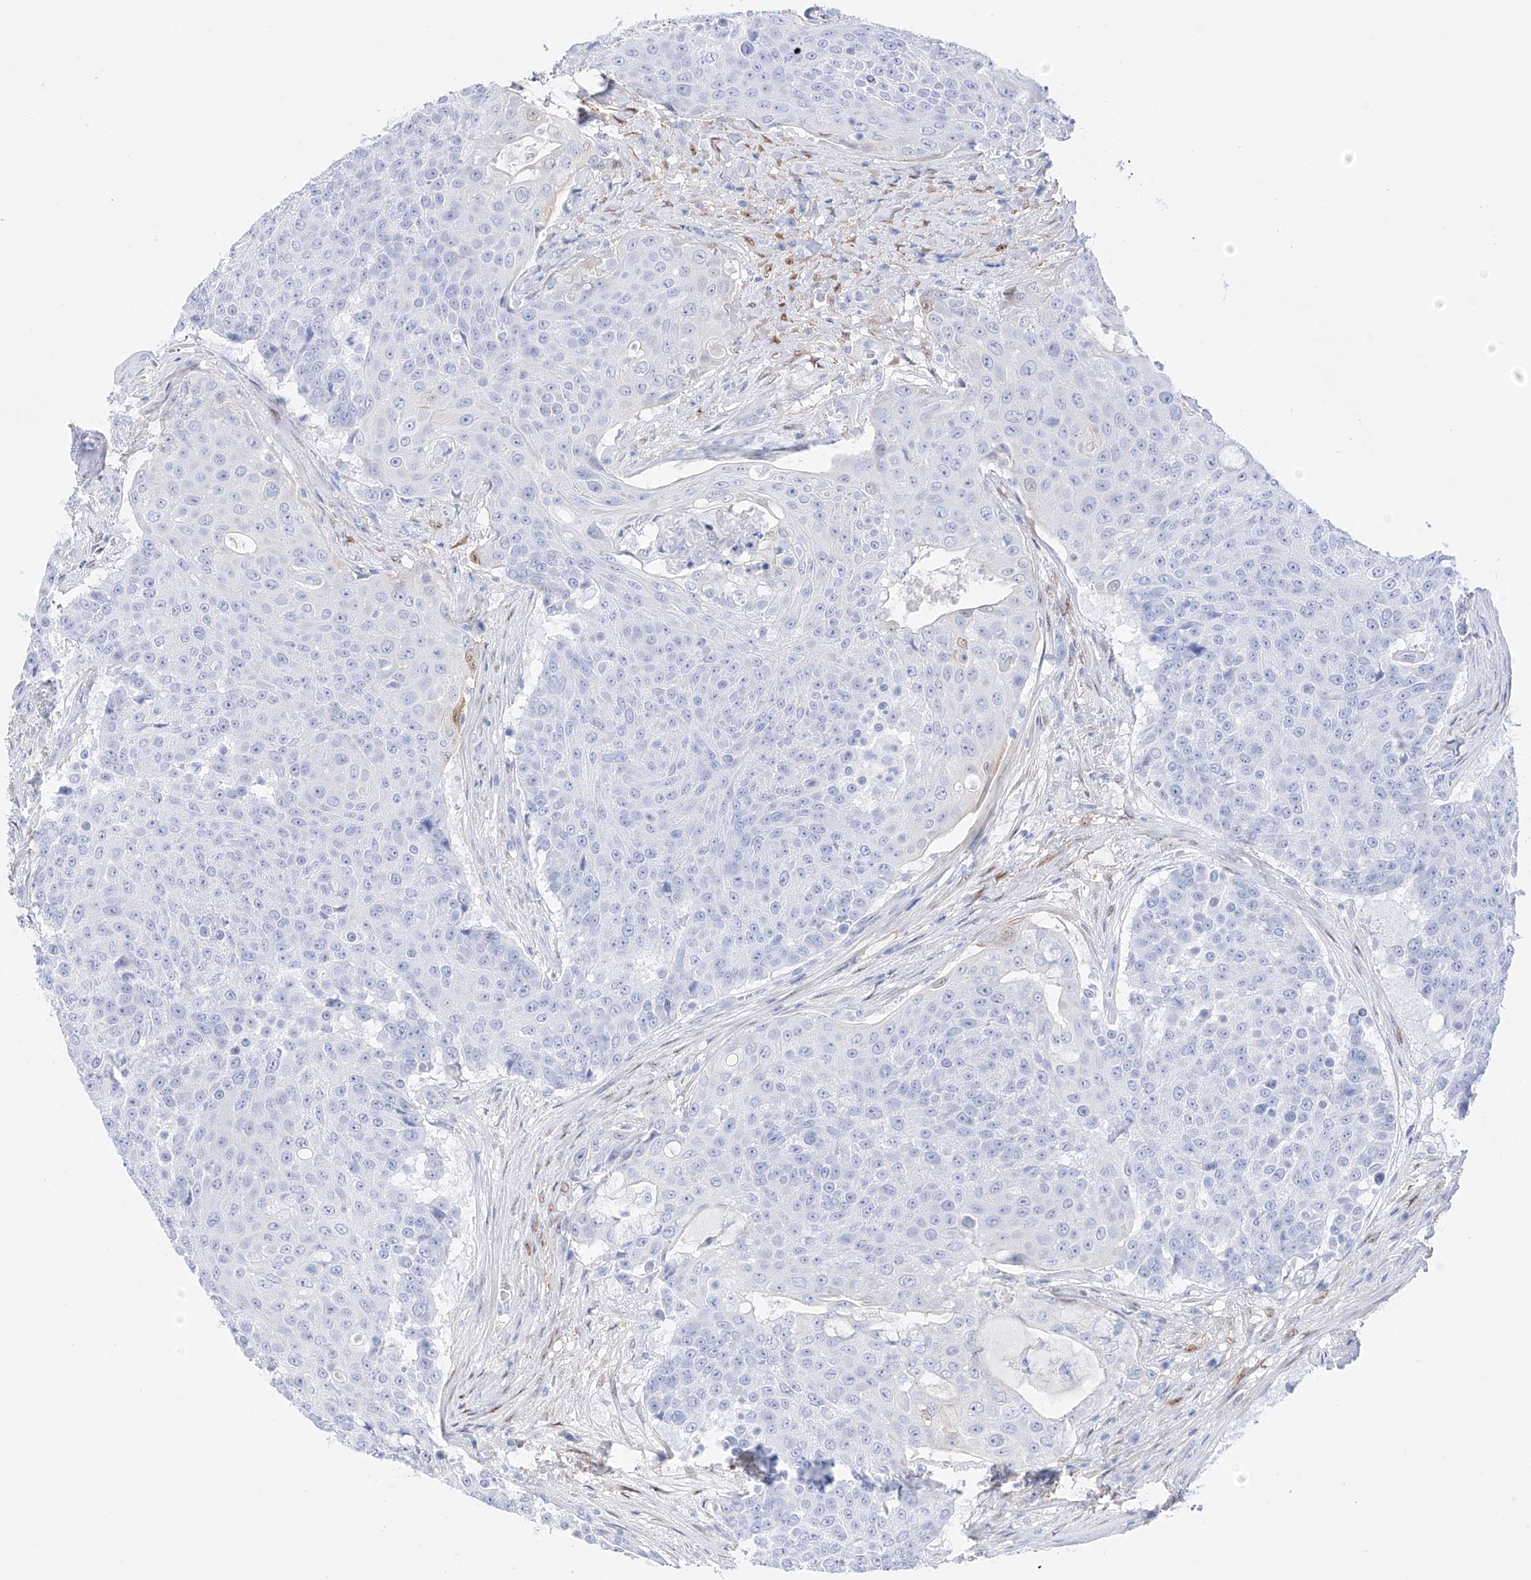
{"staining": {"intensity": "negative", "quantity": "none", "location": "none"}, "tissue": "urothelial cancer", "cell_type": "Tumor cells", "image_type": "cancer", "snomed": [{"axis": "morphology", "description": "Urothelial carcinoma, High grade"}, {"axis": "topography", "description": "Urinary bladder"}], "caption": "DAB (3,3'-diaminobenzidine) immunohistochemical staining of urothelial cancer exhibits no significant staining in tumor cells.", "gene": "TRPC7", "patient": {"sex": "female", "age": 63}}